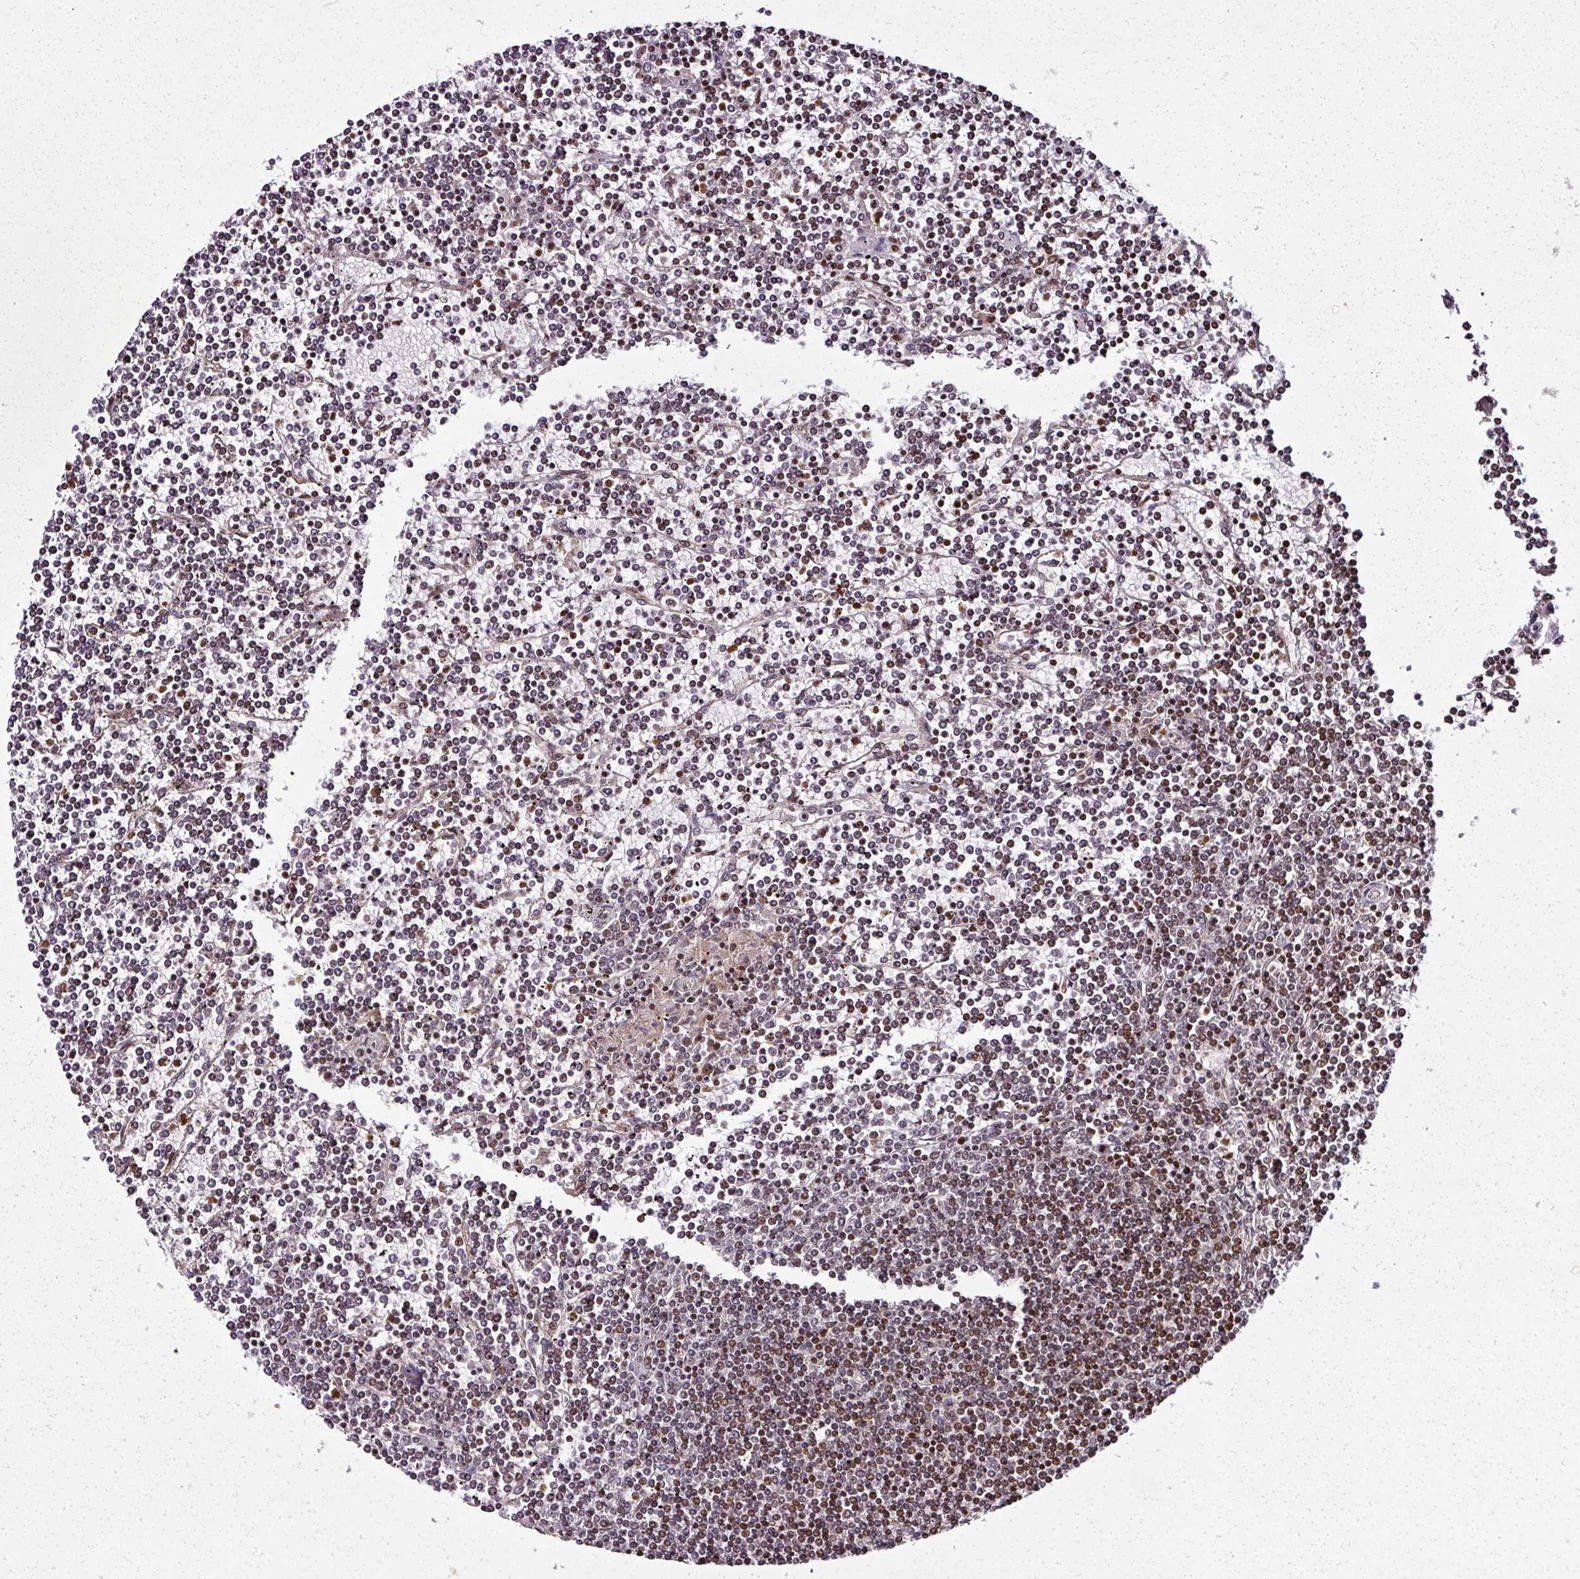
{"staining": {"intensity": "weak", "quantity": ">75%", "location": "nuclear"}, "tissue": "lymphoma", "cell_type": "Tumor cells", "image_type": "cancer", "snomed": [{"axis": "morphology", "description": "Malignant lymphoma, non-Hodgkin's type, Low grade"}, {"axis": "topography", "description": "Spleen"}], "caption": "DAB (3,3'-diaminobenzidine) immunohistochemical staining of human malignant lymphoma, non-Hodgkin's type (low-grade) displays weak nuclear protein positivity in approximately >75% of tumor cells.", "gene": "COPRS", "patient": {"sex": "female", "age": 19}}